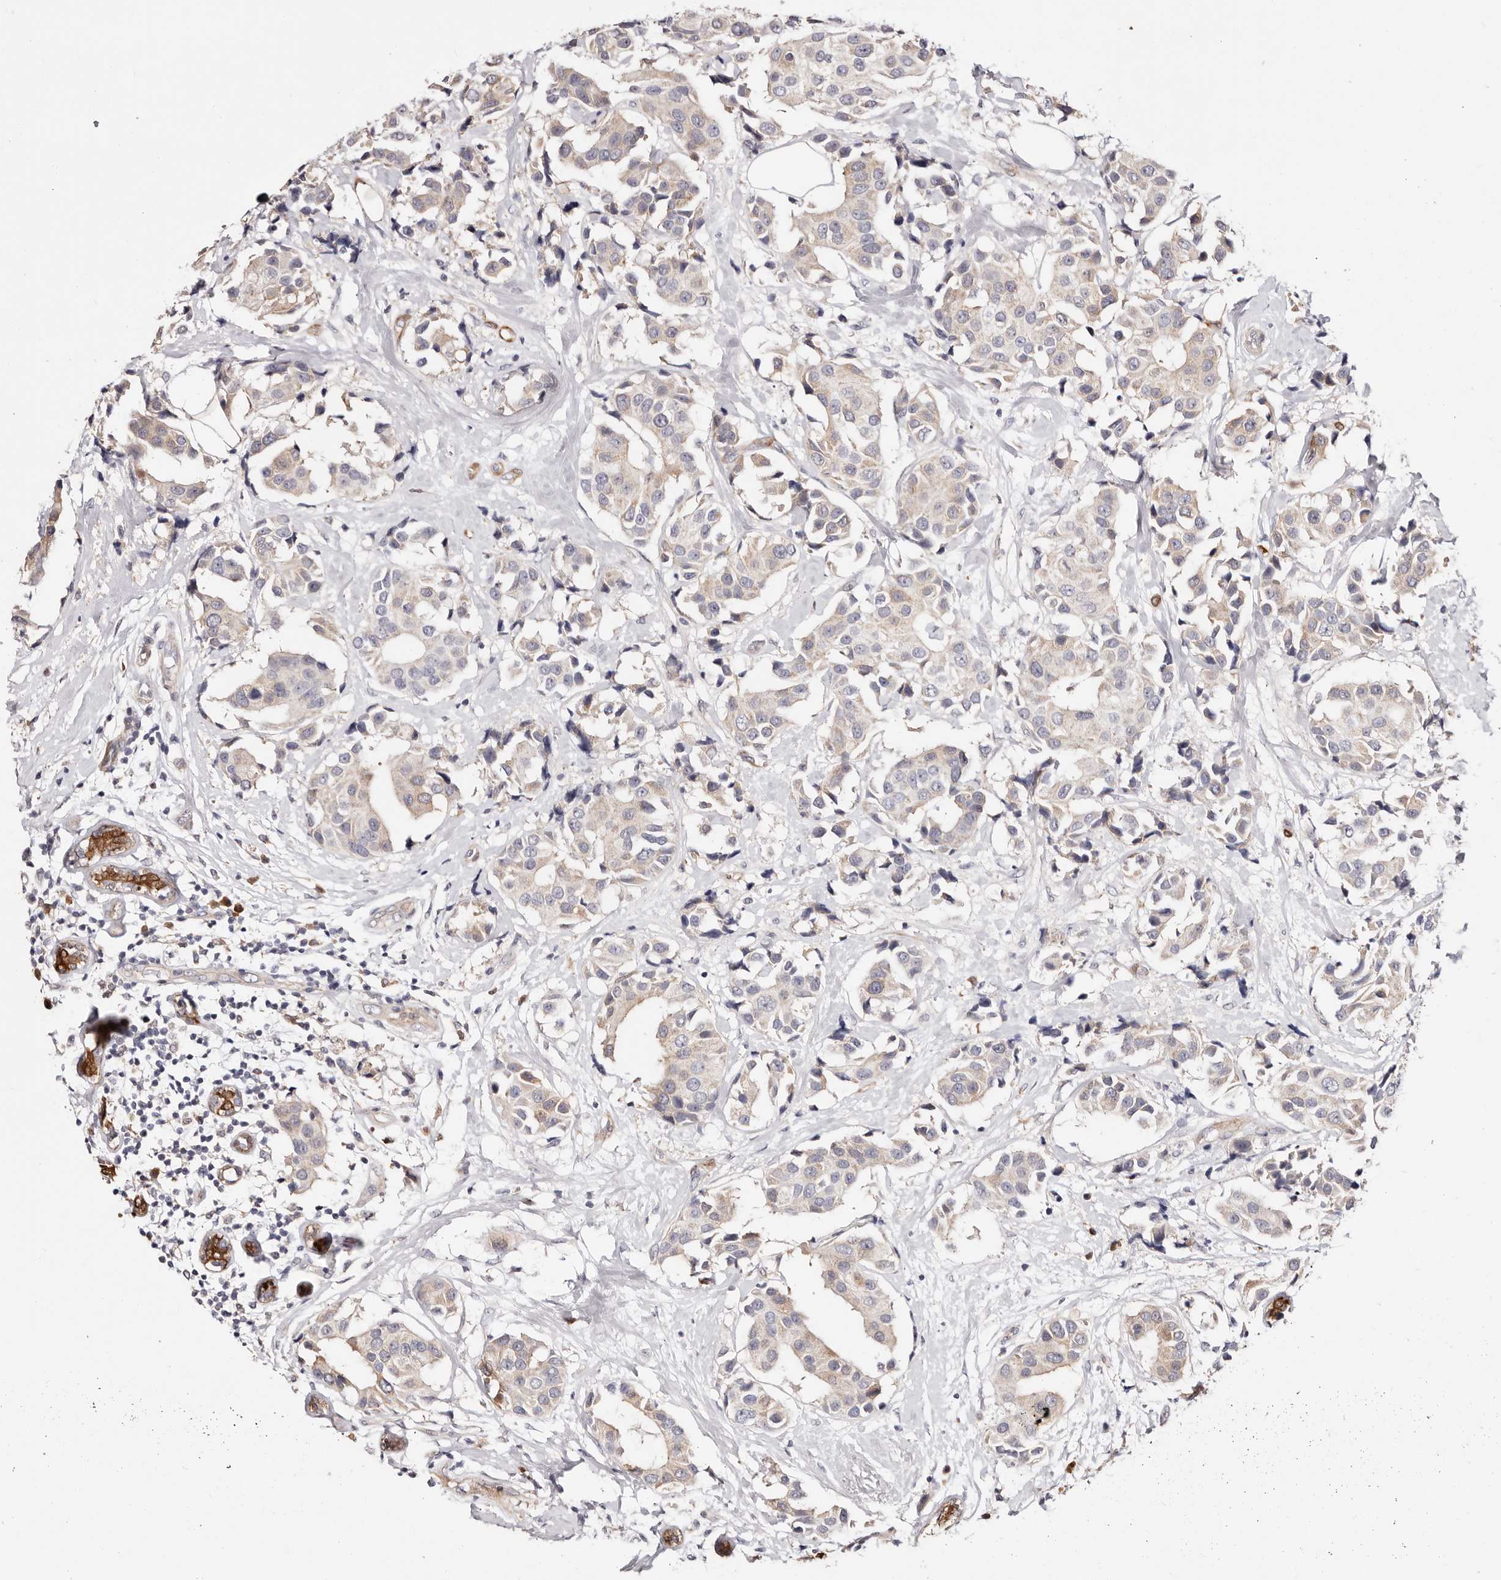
{"staining": {"intensity": "weak", "quantity": ">75%", "location": "cytoplasmic/membranous"}, "tissue": "breast cancer", "cell_type": "Tumor cells", "image_type": "cancer", "snomed": [{"axis": "morphology", "description": "Normal tissue, NOS"}, {"axis": "morphology", "description": "Duct carcinoma"}, {"axis": "topography", "description": "Breast"}], "caption": "Immunohistochemistry micrograph of neoplastic tissue: breast cancer stained using IHC reveals low levels of weak protein expression localized specifically in the cytoplasmic/membranous of tumor cells, appearing as a cytoplasmic/membranous brown color.", "gene": "GFOD1", "patient": {"sex": "female", "age": 39}}